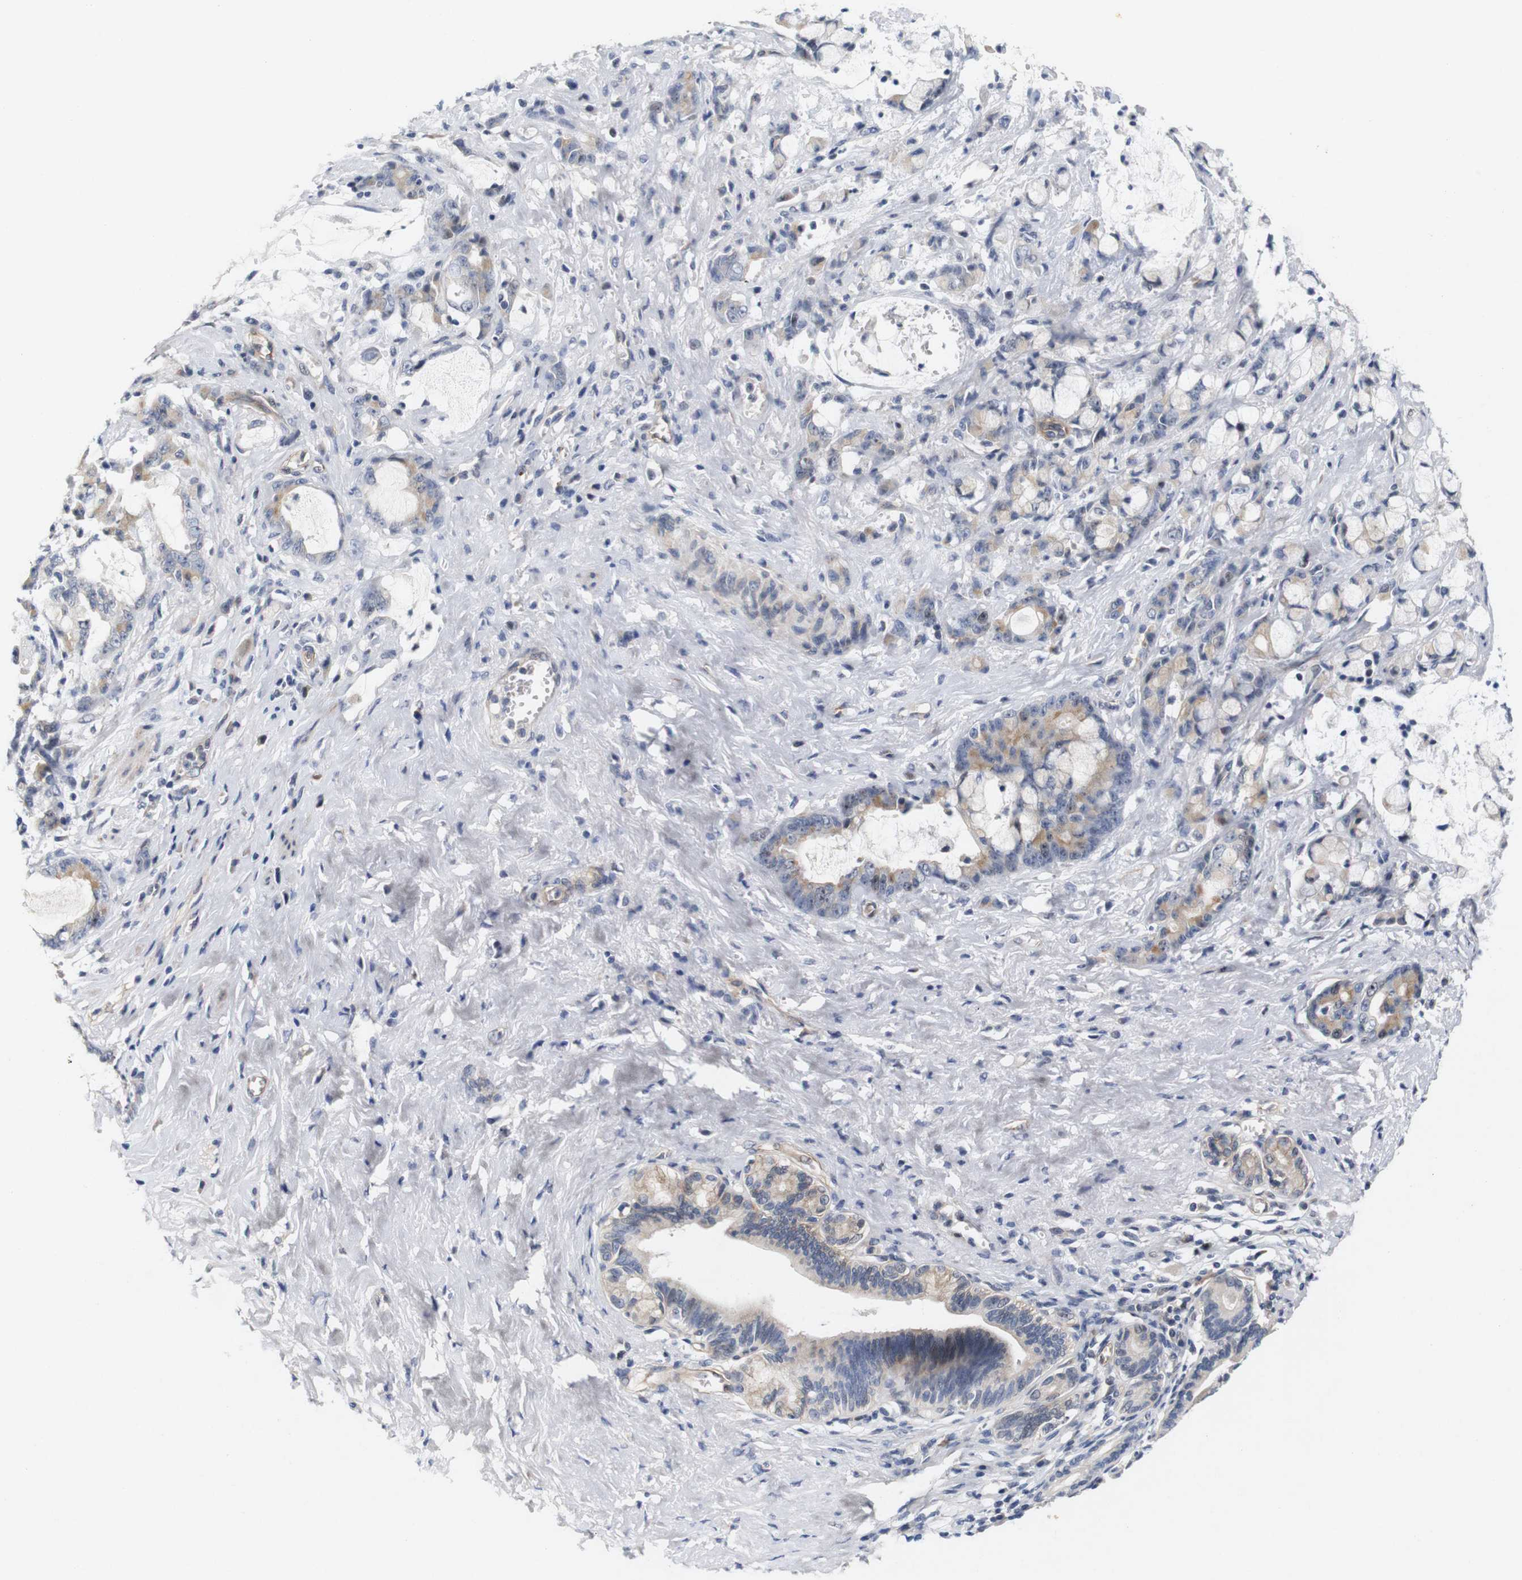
{"staining": {"intensity": "moderate", "quantity": "<25%", "location": "cytoplasmic/membranous"}, "tissue": "pancreatic cancer", "cell_type": "Tumor cells", "image_type": "cancer", "snomed": [{"axis": "morphology", "description": "Adenocarcinoma, NOS"}, {"axis": "topography", "description": "Pancreas"}], "caption": "Immunohistochemistry photomicrograph of neoplastic tissue: adenocarcinoma (pancreatic) stained using immunohistochemistry shows low levels of moderate protein expression localized specifically in the cytoplasmic/membranous of tumor cells, appearing as a cytoplasmic/membranous brown color.", "gene": "CYB561", "patient": {"sex": "female", "age": 73}}